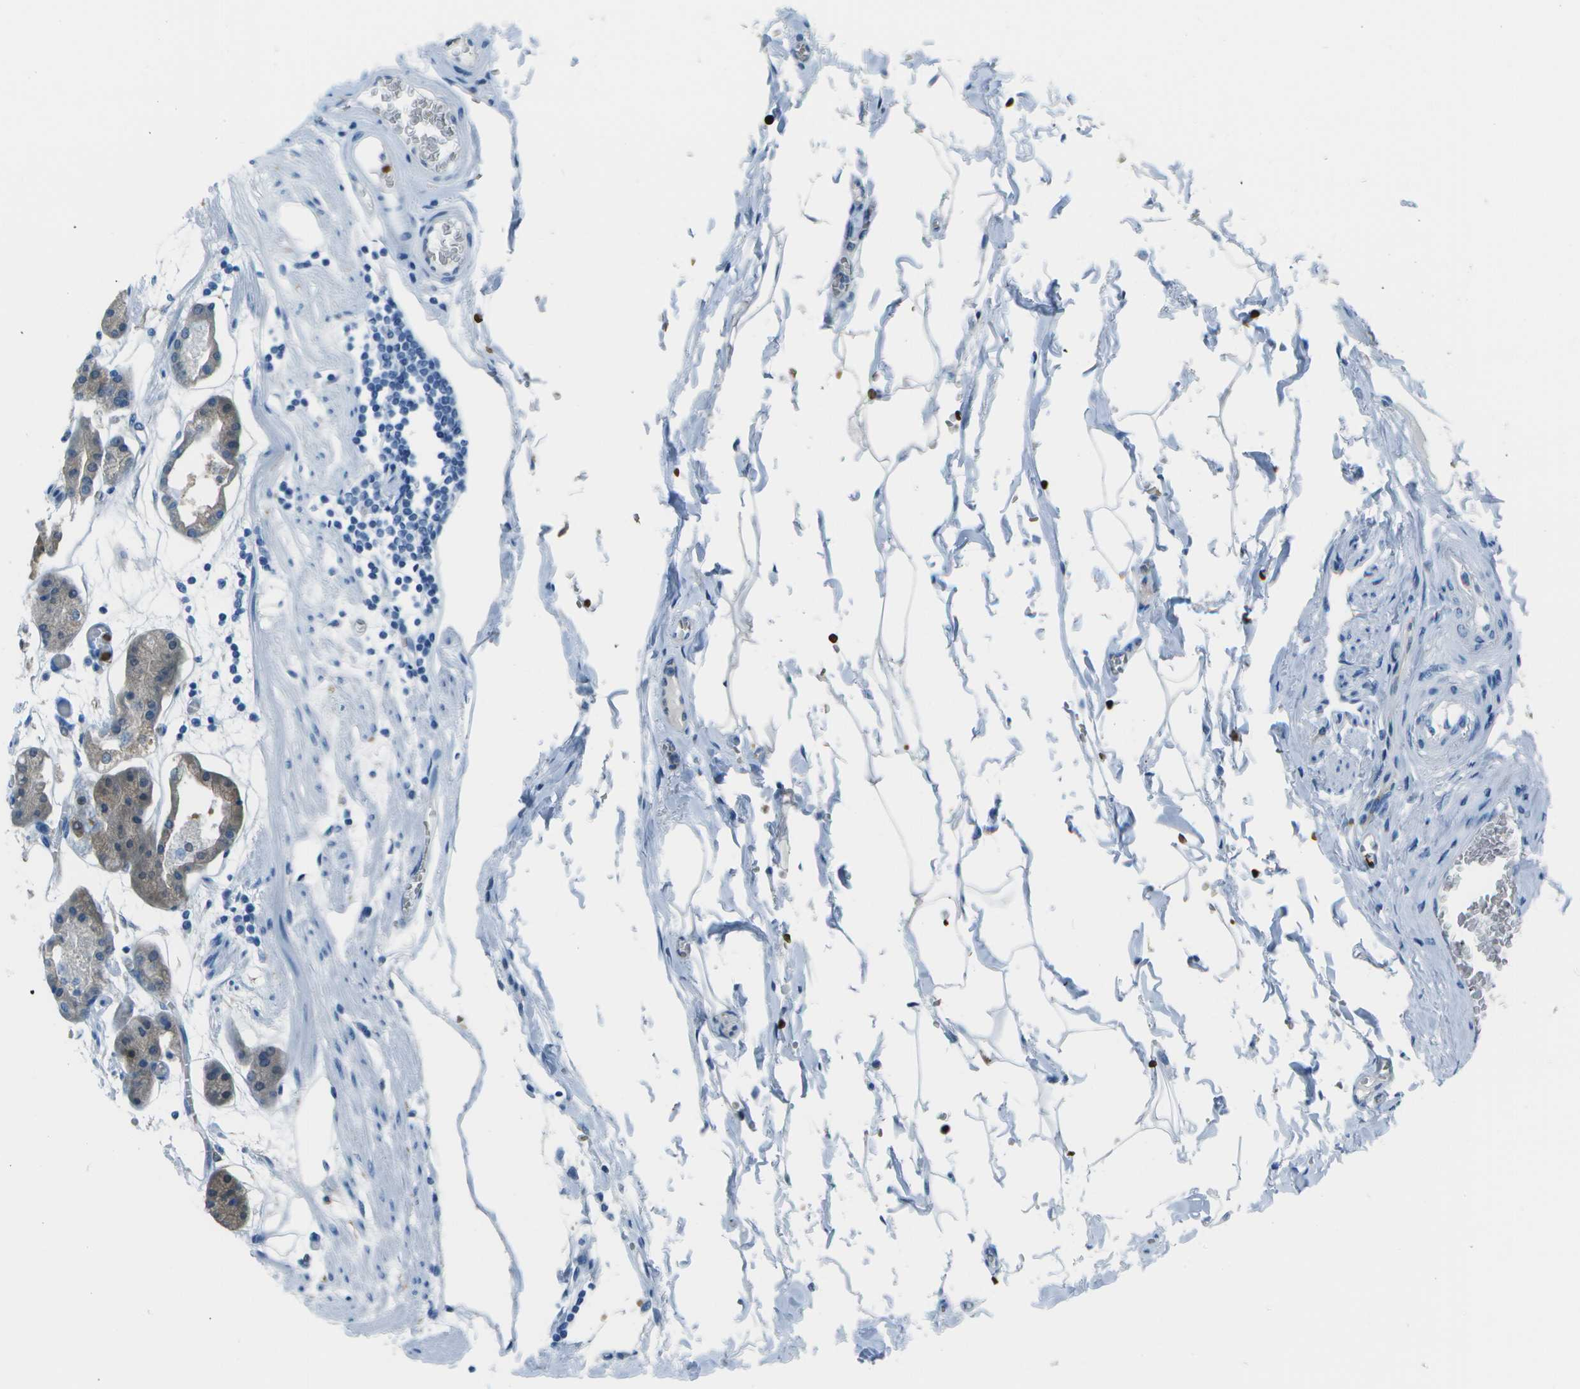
{"staining": {"intensity": "weak", "quantity": "25%-75%", "location": "cytoplasmic/membranous"}, "tissue": "stomach", "cell_type": "Glandular cells", "image_type": "normal", "snomed": [{"axis": "morphology", "description": "Normal tissue, NOS"}, {"axis": "topography", "description": "Stomach, lower"}], "caption": "An immunohistochemistry image of benign tissue is shown. Protein staining in brown shows weak cytoplasmic/membranous positivity in stomach within glandular cells.", "gene": "ASL", "patient": {"sex": "male", "age": 71}}